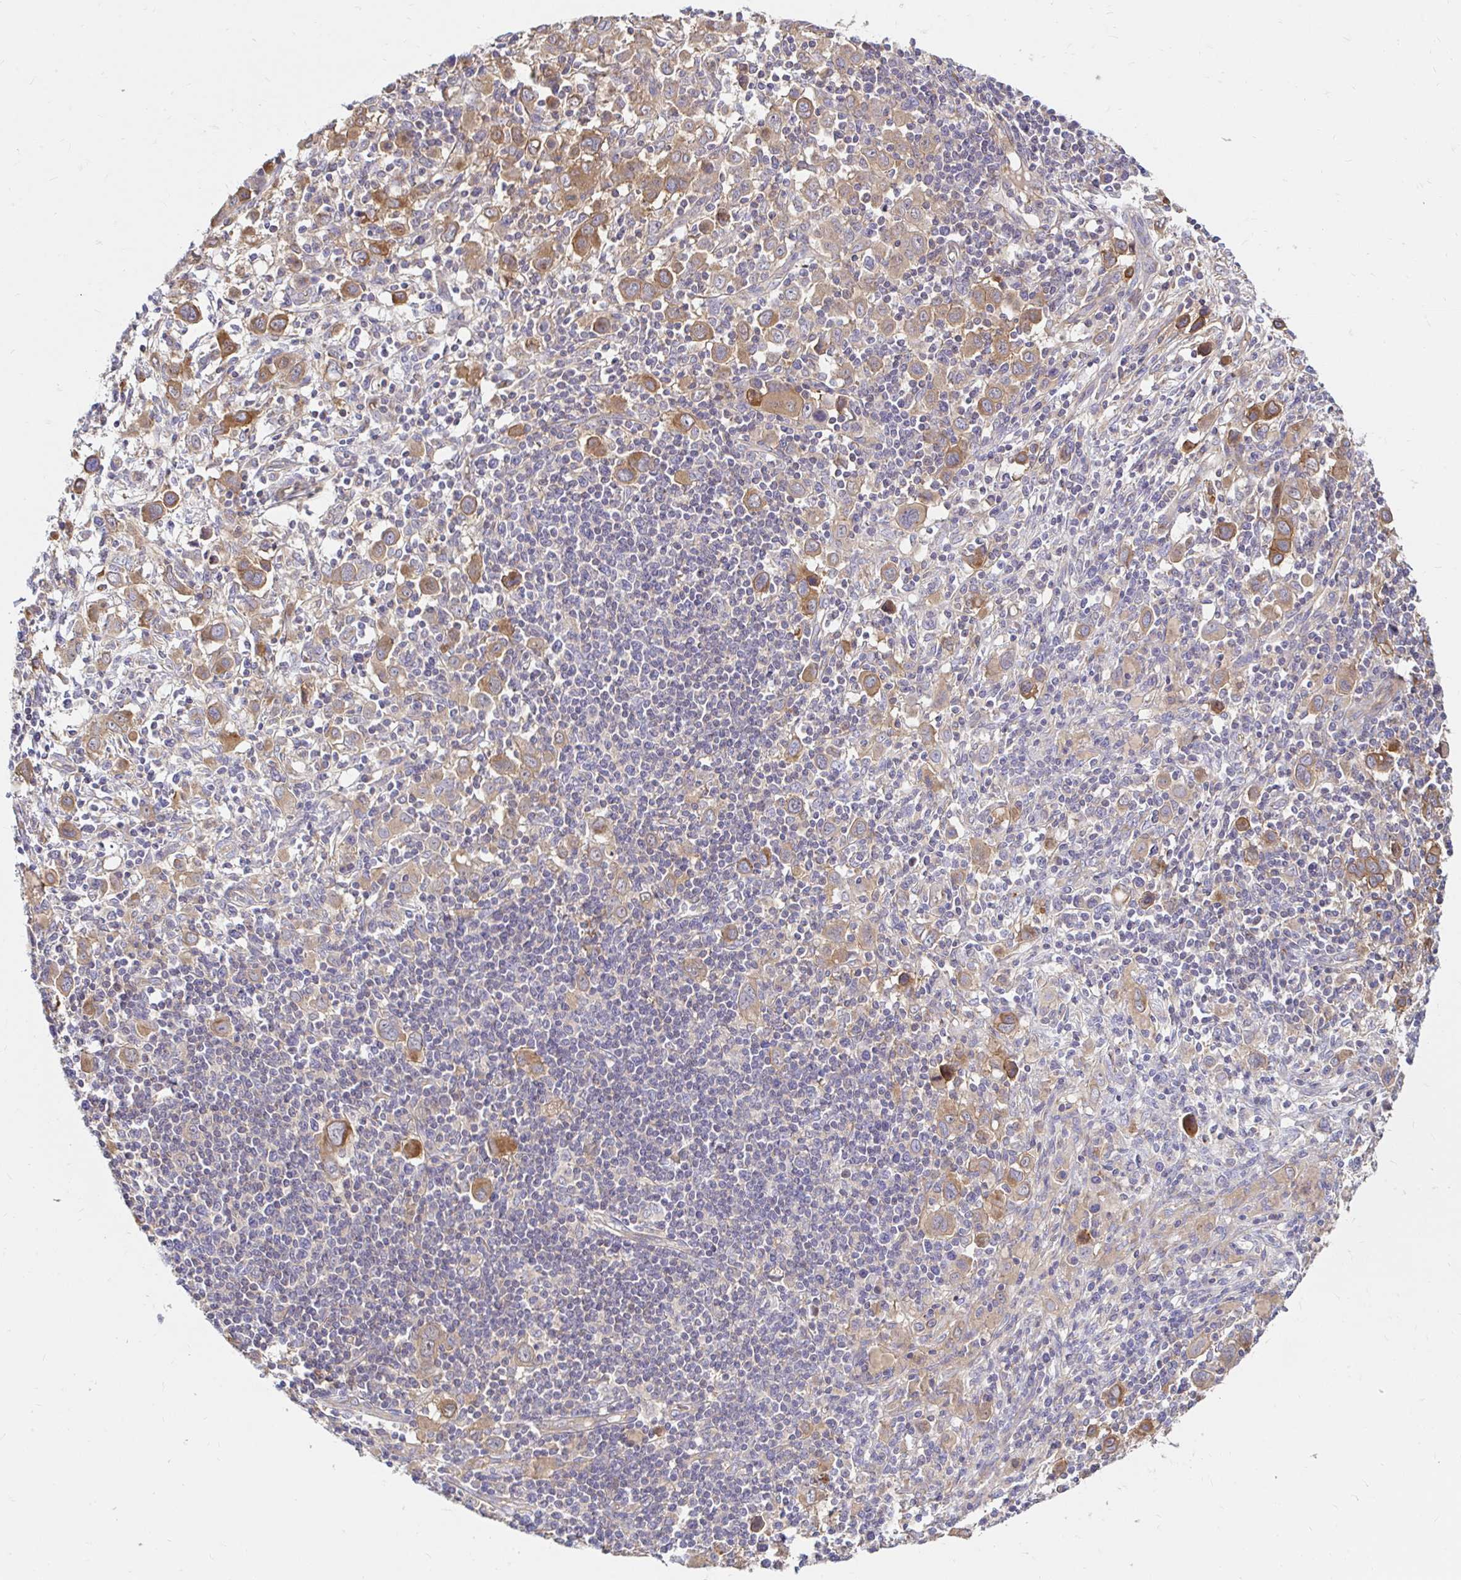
{"staining": {"intensity": "moderate", "quantity": "25%-75%", "location": "cytoplasmic/membranous"}, "tissue": "stomach cancer", "cell_type": "Tumor cells", "image_type": "cancer", "snomed": [{"axis": "morphology", "description": "Adenocarcinoma, NOS"}, {"axis": "topography", "description": "Stomach, upper"}], "caption": "Immunohistochemical staining of stomach cancer exhibits medium levels of moderate cytoplasmic/membranous expression in approximately 25%-75% of tumor cells.", "gene": "ITGA2", "patient": {"sex": "male", "age": 75}}